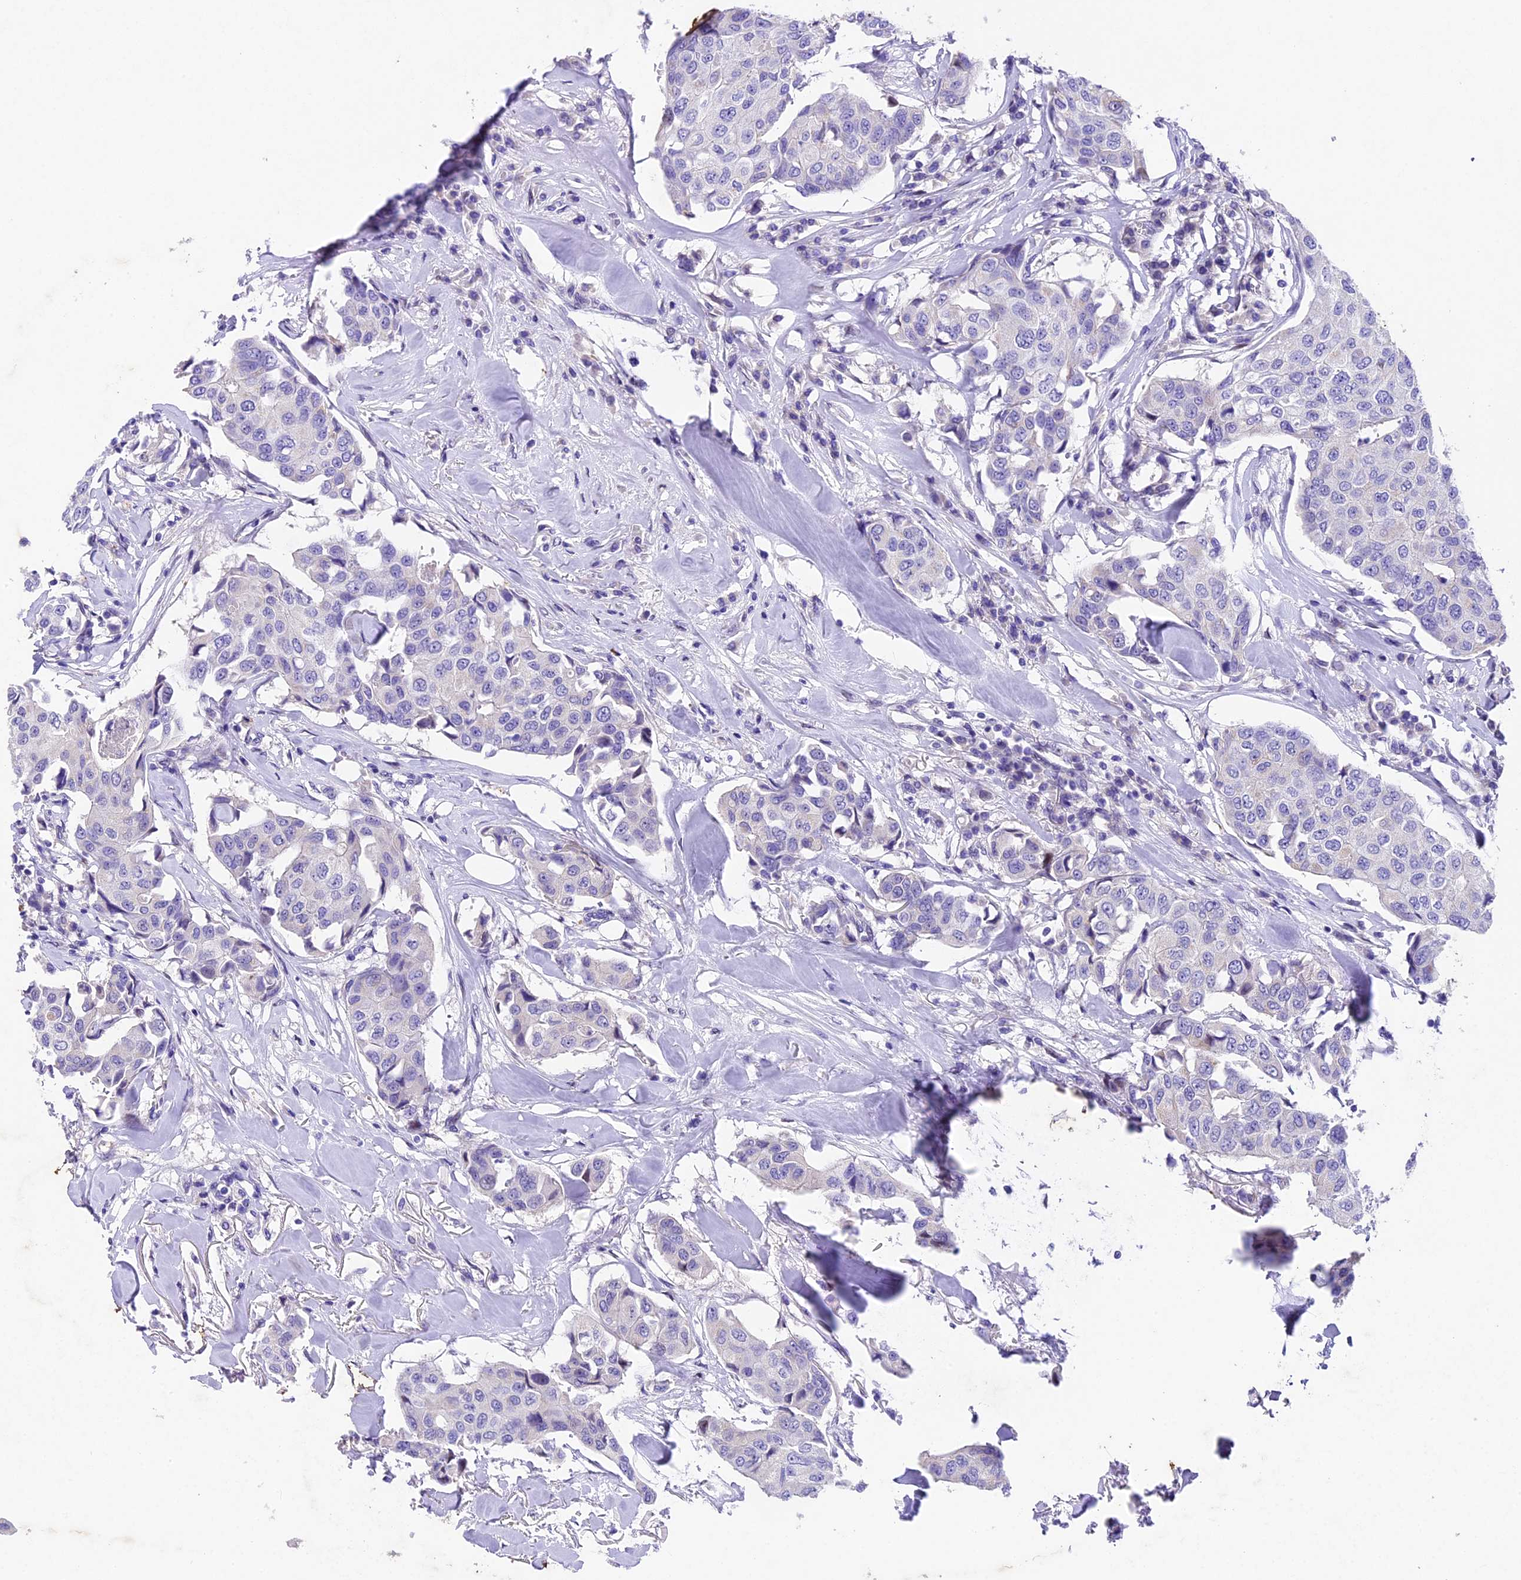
{"staining": {"intensity": "negative", "quantity": "none", "location": "none"}, "tissue": "breast cancer", "cell_type": "Tumor cells", "image_type": "cancer", "snomed": [{"axis": "morphology", "description": "Duct carcinoma"}, {"axis": "topography", "description": "Breast"}], "caption": "This image is of breast cancer stained with immunohistochemistry to label a protein in brown with the nuclei are counter-stained blue. There is no expression in tumor cells.", "gene": "IFT140", "patient": {"sex": "female", "age": 80}}